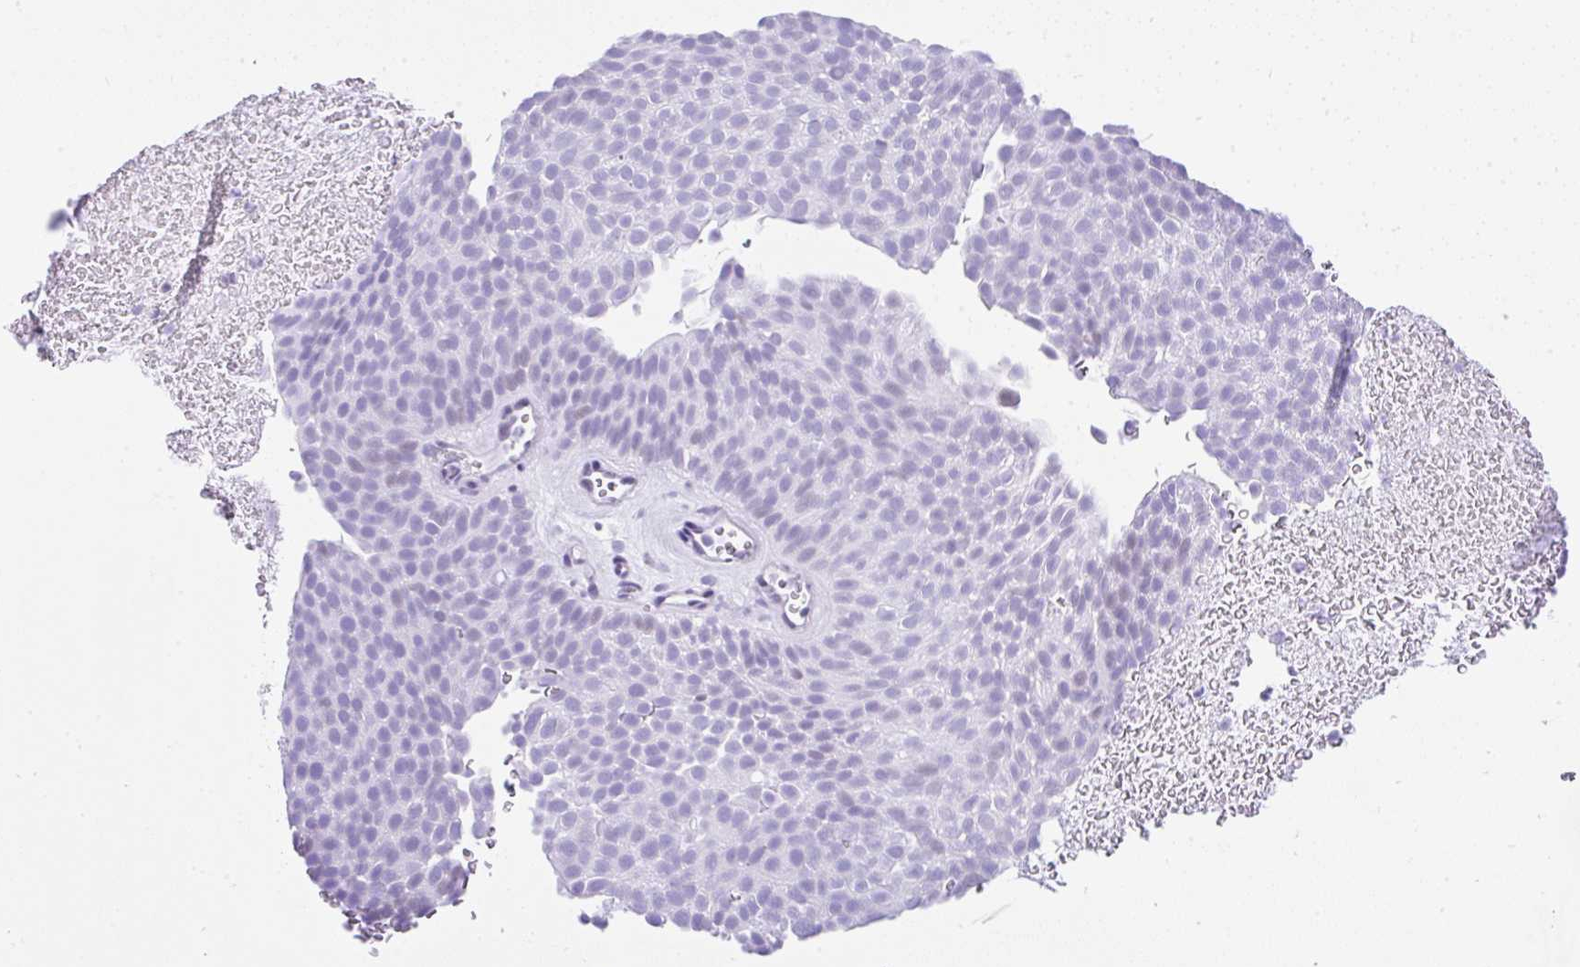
{"staining": {"intensity": "negative", "quantity": "none", "location": "none"}, "tissue": "urothelial cancer", "cell_type": "Tumor cells", "image_type": "cancer", "snomed": [{"axis": "morphology", "description": "Urothelial carcinoma, Low grade"}, {"axis": "topography", "description": "Urinary bladder"}], "caption": "IHC photomicrograph of human urothelial carcinoma (low-grade) stained for a protein (brown), which shows no positivity in tumor cells.", "gene": "KRT27", "patient": {"sex": "male", "age": 78}}